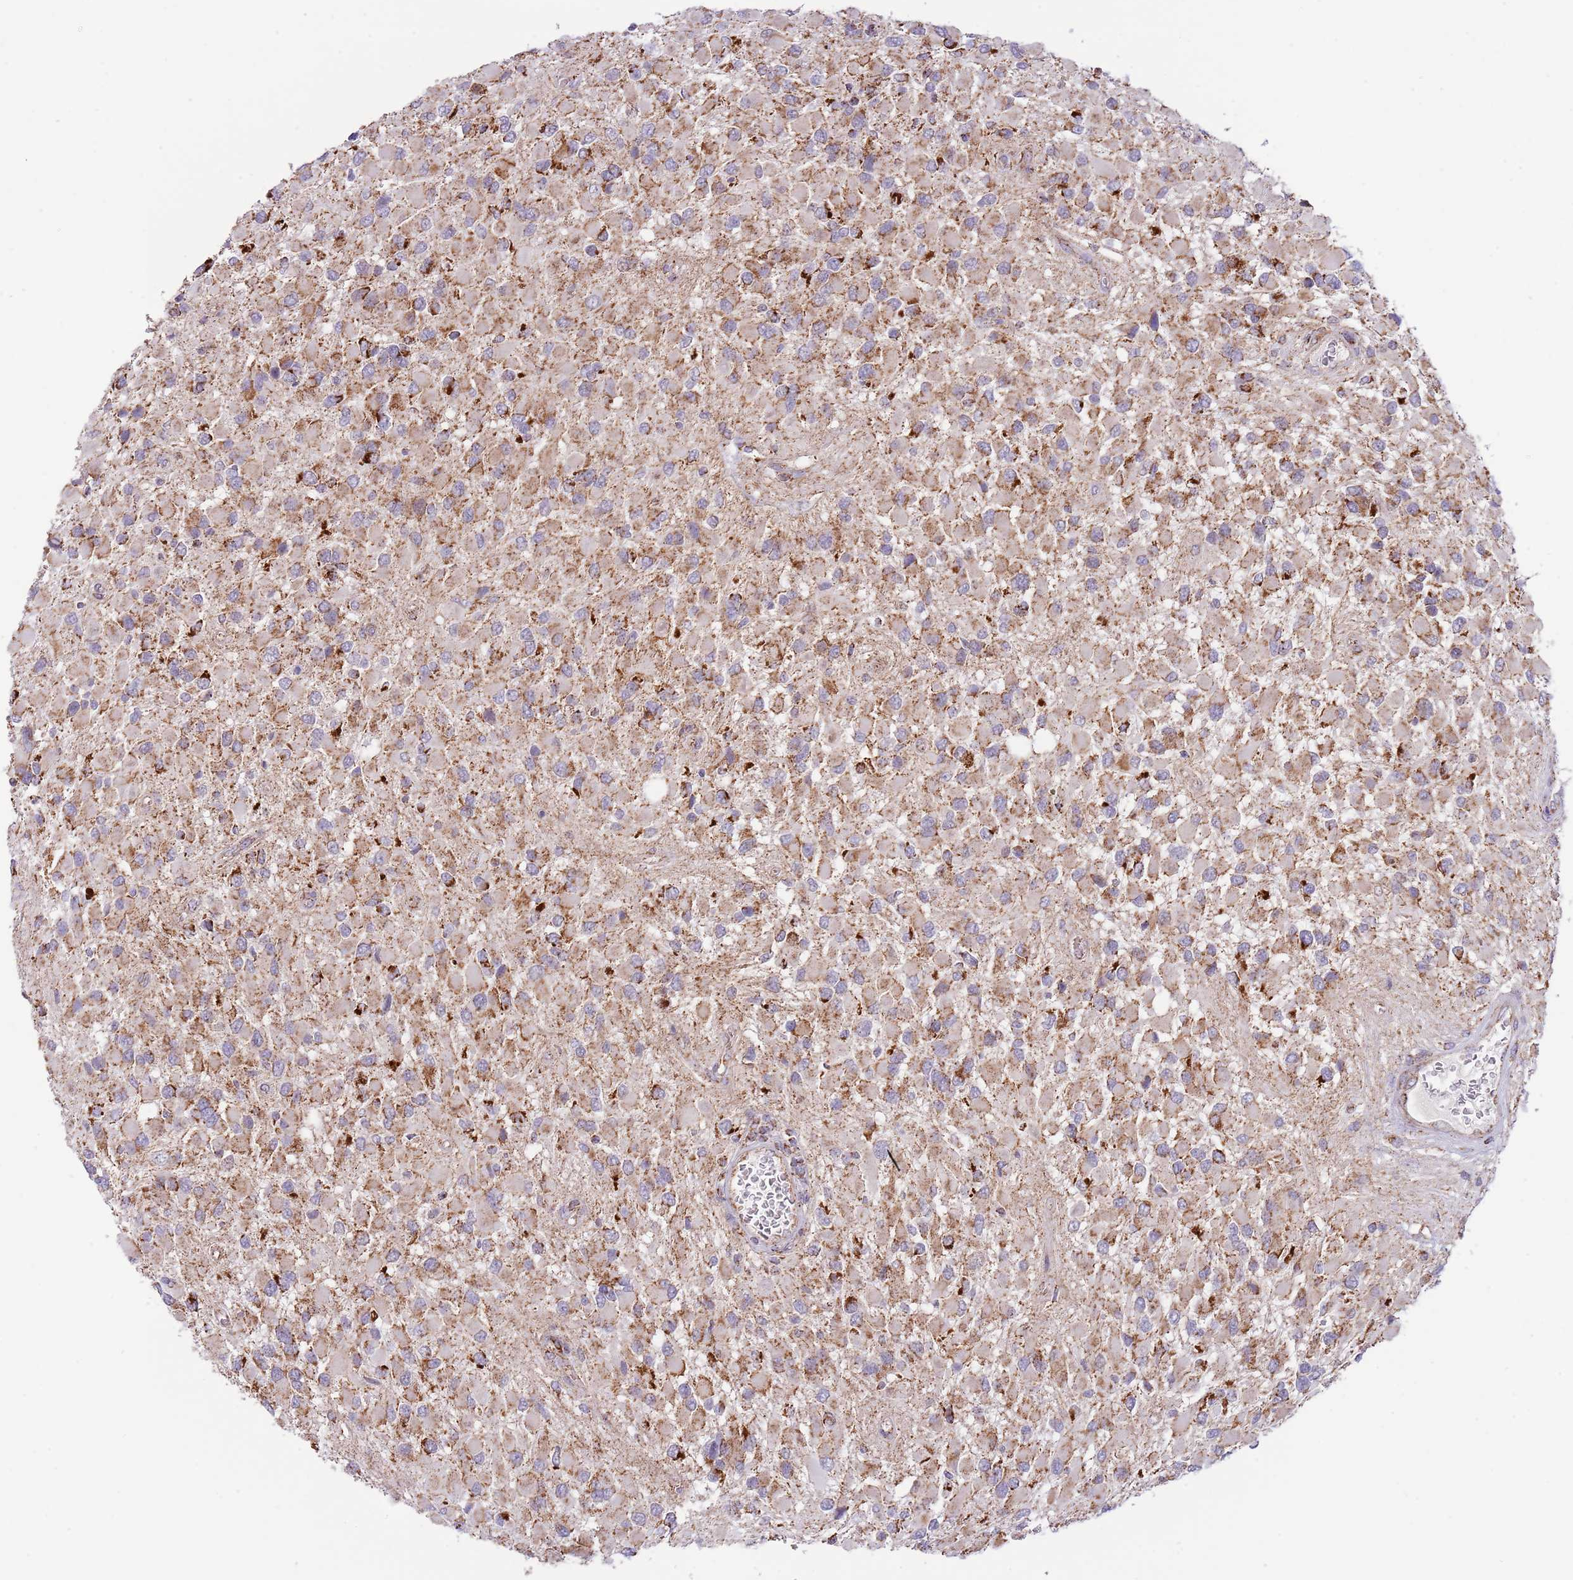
{"staining": {"intensity": "strong", "quantity": "<25%", "location": "cytoplasmic/membranous"}, "tissue": "glioma", "cell_type": "Tumor cells", "image_type": "cancer", "snomed": [{"axis": "morphology", "description": "Glioma, malignant, High grade"}, {"axis": "topography", "description": "Brain"}], "caption": "Protein staining displays strong cytoplasmic/membranous expression in about <25% of tumor cells in glioma. (DAB IHC, brown staining for protein, blue staining for nuclei).", "gene": "LHX6", "patient": {"sex": "male", "age": 53}}